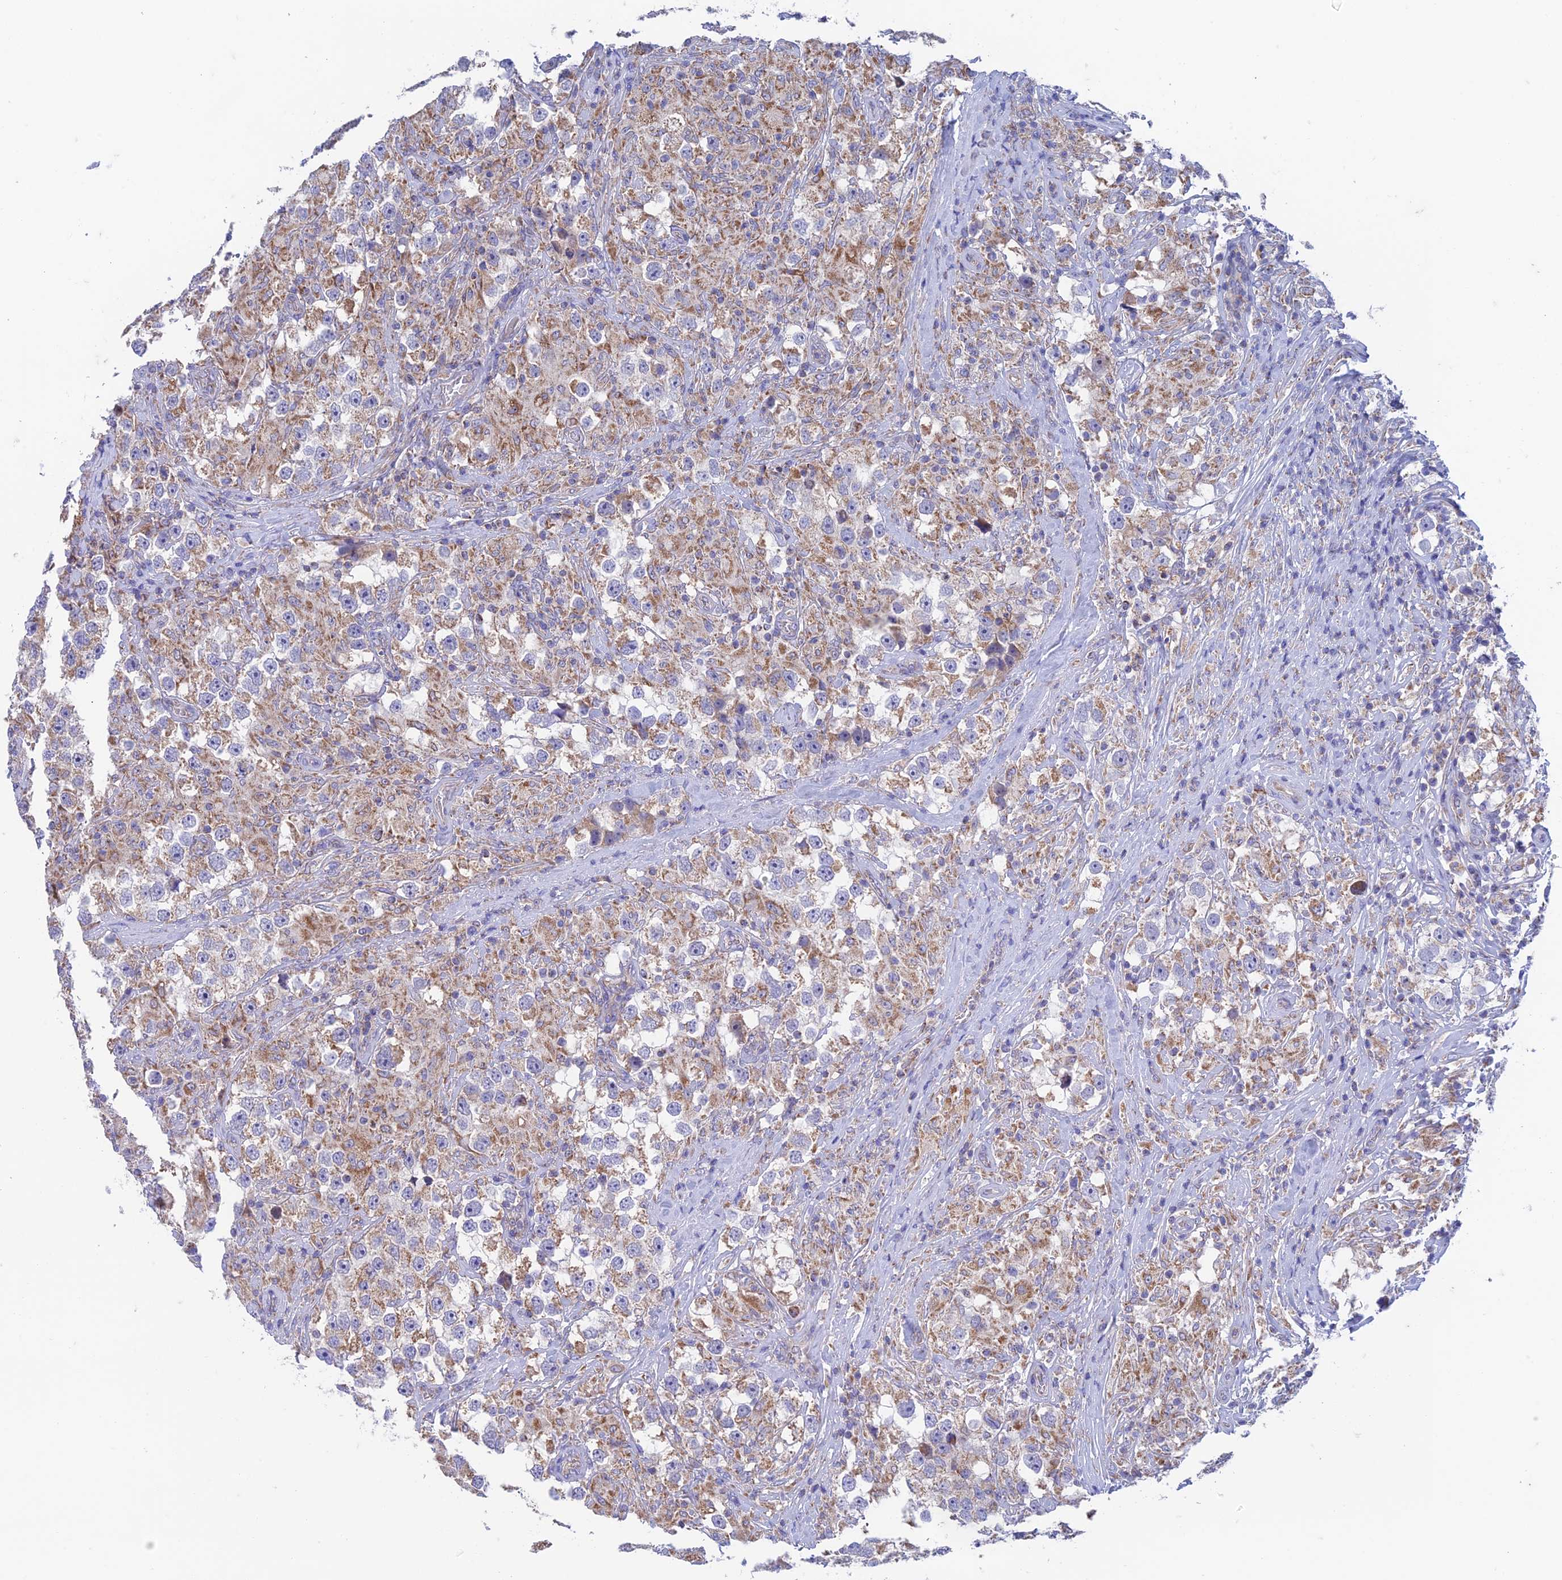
{"staining": {"intensity": "moderate", "quantity": ">75%", "location": "cytoplasmic/membranous"}, "tissue": "testis cancer", "cell_type": "Tumor cells", "image_type": "cancer", "snomed": [{"axis": "morphology", "description": "Seminoma, NOS"}, {"axis": "topography", "description": "Testis"}], "caption": "Immunohistochemical staining of testis seminoma reveals medium levels of moderate cytoplasmic/membranous protein staining in approximately >75% of tumor cells.", "gene": "ZNF181", "patient": {"sex": "male", "age": 46}}